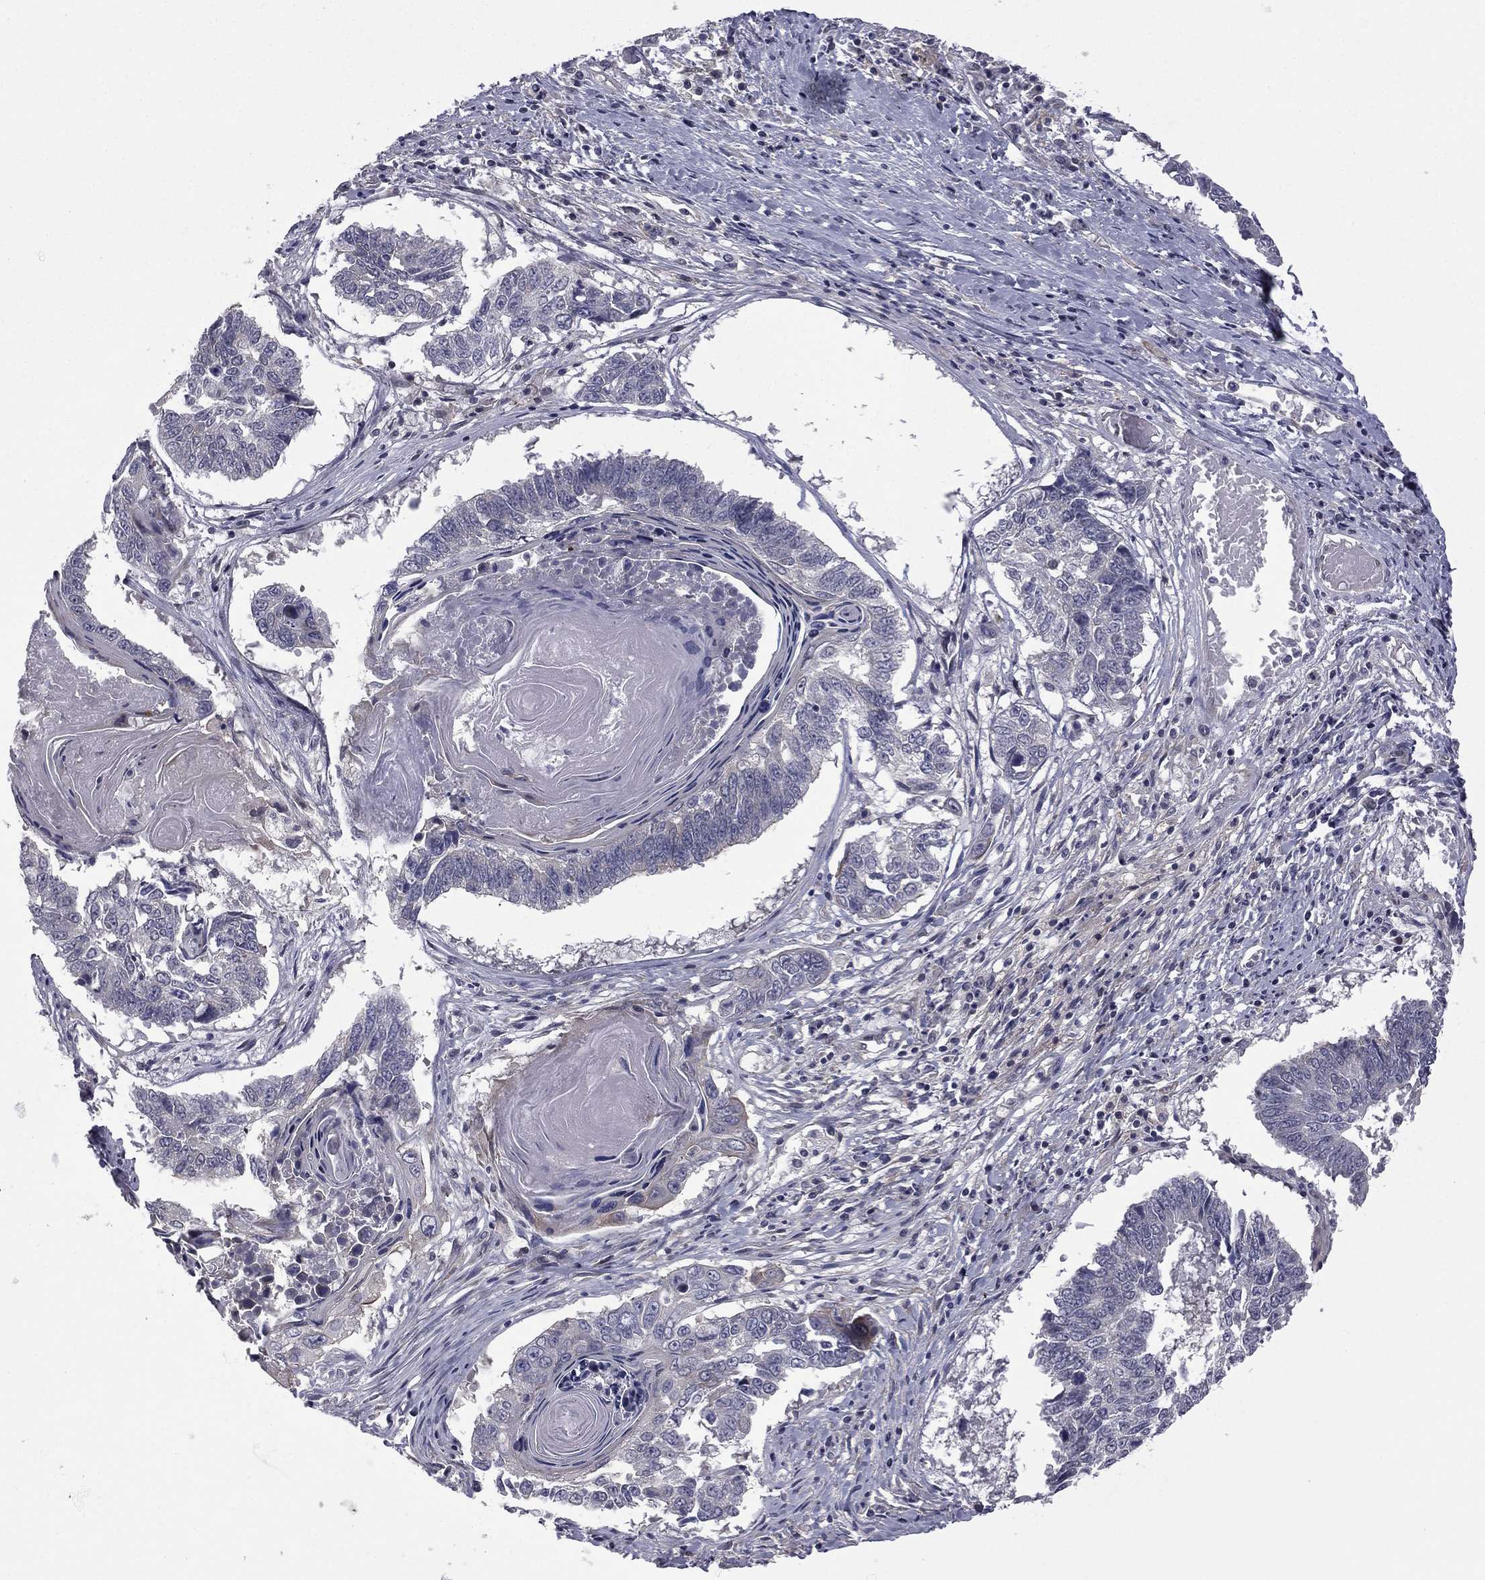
{"staining": {"intensity": "negative", "quantity": "none", "location": "none"}, "tissue": "lung cancer", "cell_type": "Tumor cells", "image_type": "cancer", "snomed": [{"axis": "morphology", "description": "Squamous cell carcinoma, NOS"}, {"axis": "topography", "description": "Lung"}], "caption": "Immunohistochemistry micrograph of lung squamous cell carcinoma stained for a protein (brown), which displays no expression in tumor cells.", "gene": "ACTRT2", "patient": {"sex": "male", "age": 73}}